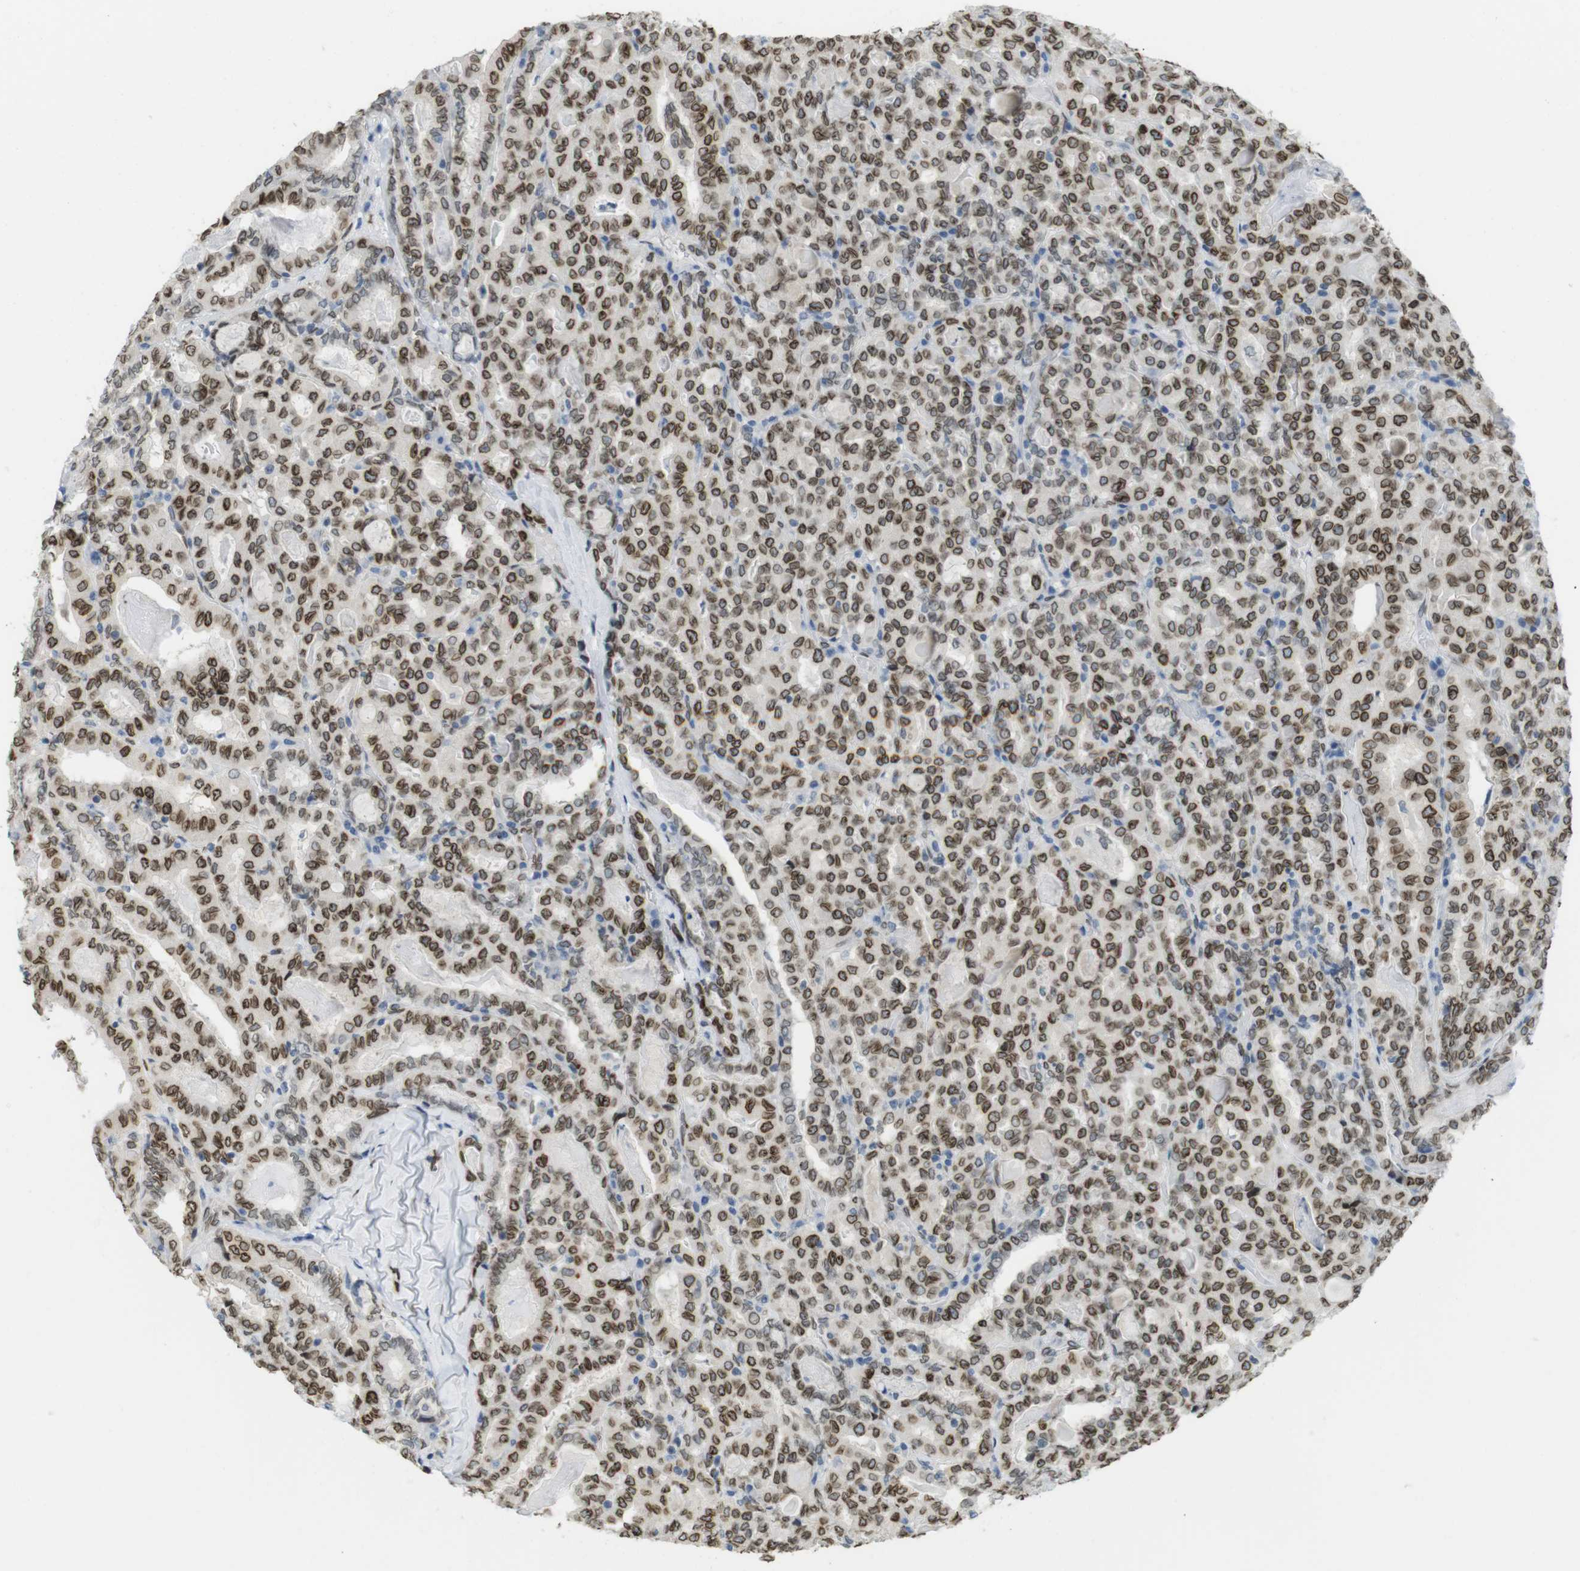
{"staining": {"intensity": "strong", "quantity": ">75%", "location": "cytoplasmic/membranous,nuclear"}, "tissue": "thyroid cancer", "cell_type": "Tumor cells", "image_type": "cancer", "snomed": [{"axis": "morphology", "description": "Papillary adenocarcinoma, NOS"}, {"axis": "topography", "description": "Thyroid gland"}], "caption": "Human thyroid papillary adenocarcinoma stained with a brown dye demonstrates strong cytoplasmic/membranous and nuclear positive expression in approximately >75% of tumor cells.", "gene": "ARL6IP6", "patient": {"sex": "female", "age": 42}}